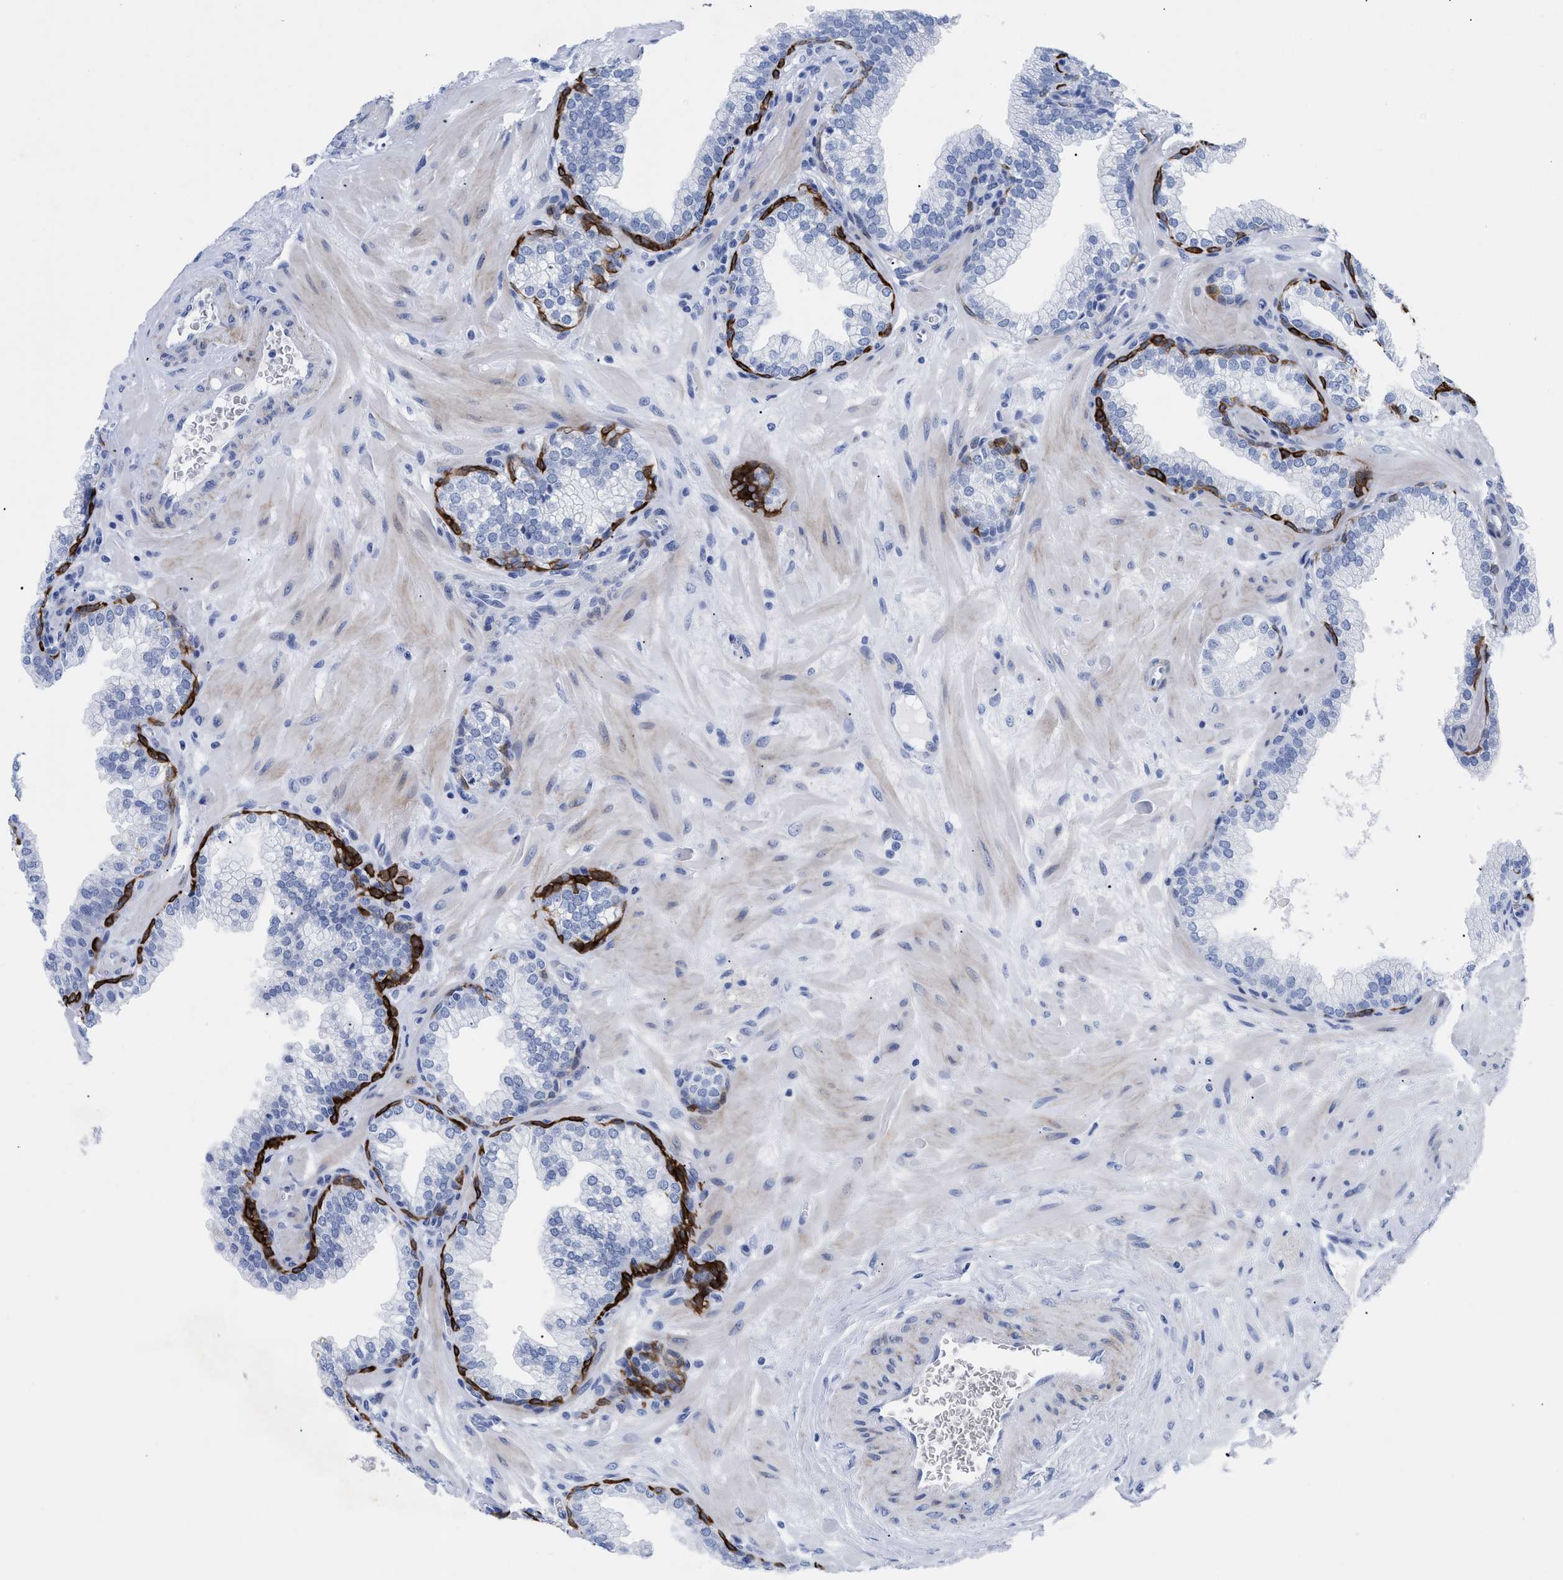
{"staining": {"intensity": "negative", "quantity": "none", "location": "none"}, "tissue": "prostate", "cell_type": "Glandular cells", "image_type": "normal", "snomed": [{"axis": "morphology", "description": "Normal tissue, NOS"}, {"axis": "morphology", "description": "Urothelial carcinoma, Low grade"}, {"axis": "topography", "description": "Urinary bladder"}, {"axis": "topography", "description": "Prostate"}], "caption": "Protein analysis of unremarkable prostate shows no significant staining in glandular cells. Brightfield microscopy of immunohistochemistry (IHC) stained with DAB (brown) and hematoxylin (blue), captured at high magnification.", "gene": "DUSP26", "patient": {"sex": "male", "age": 60}}